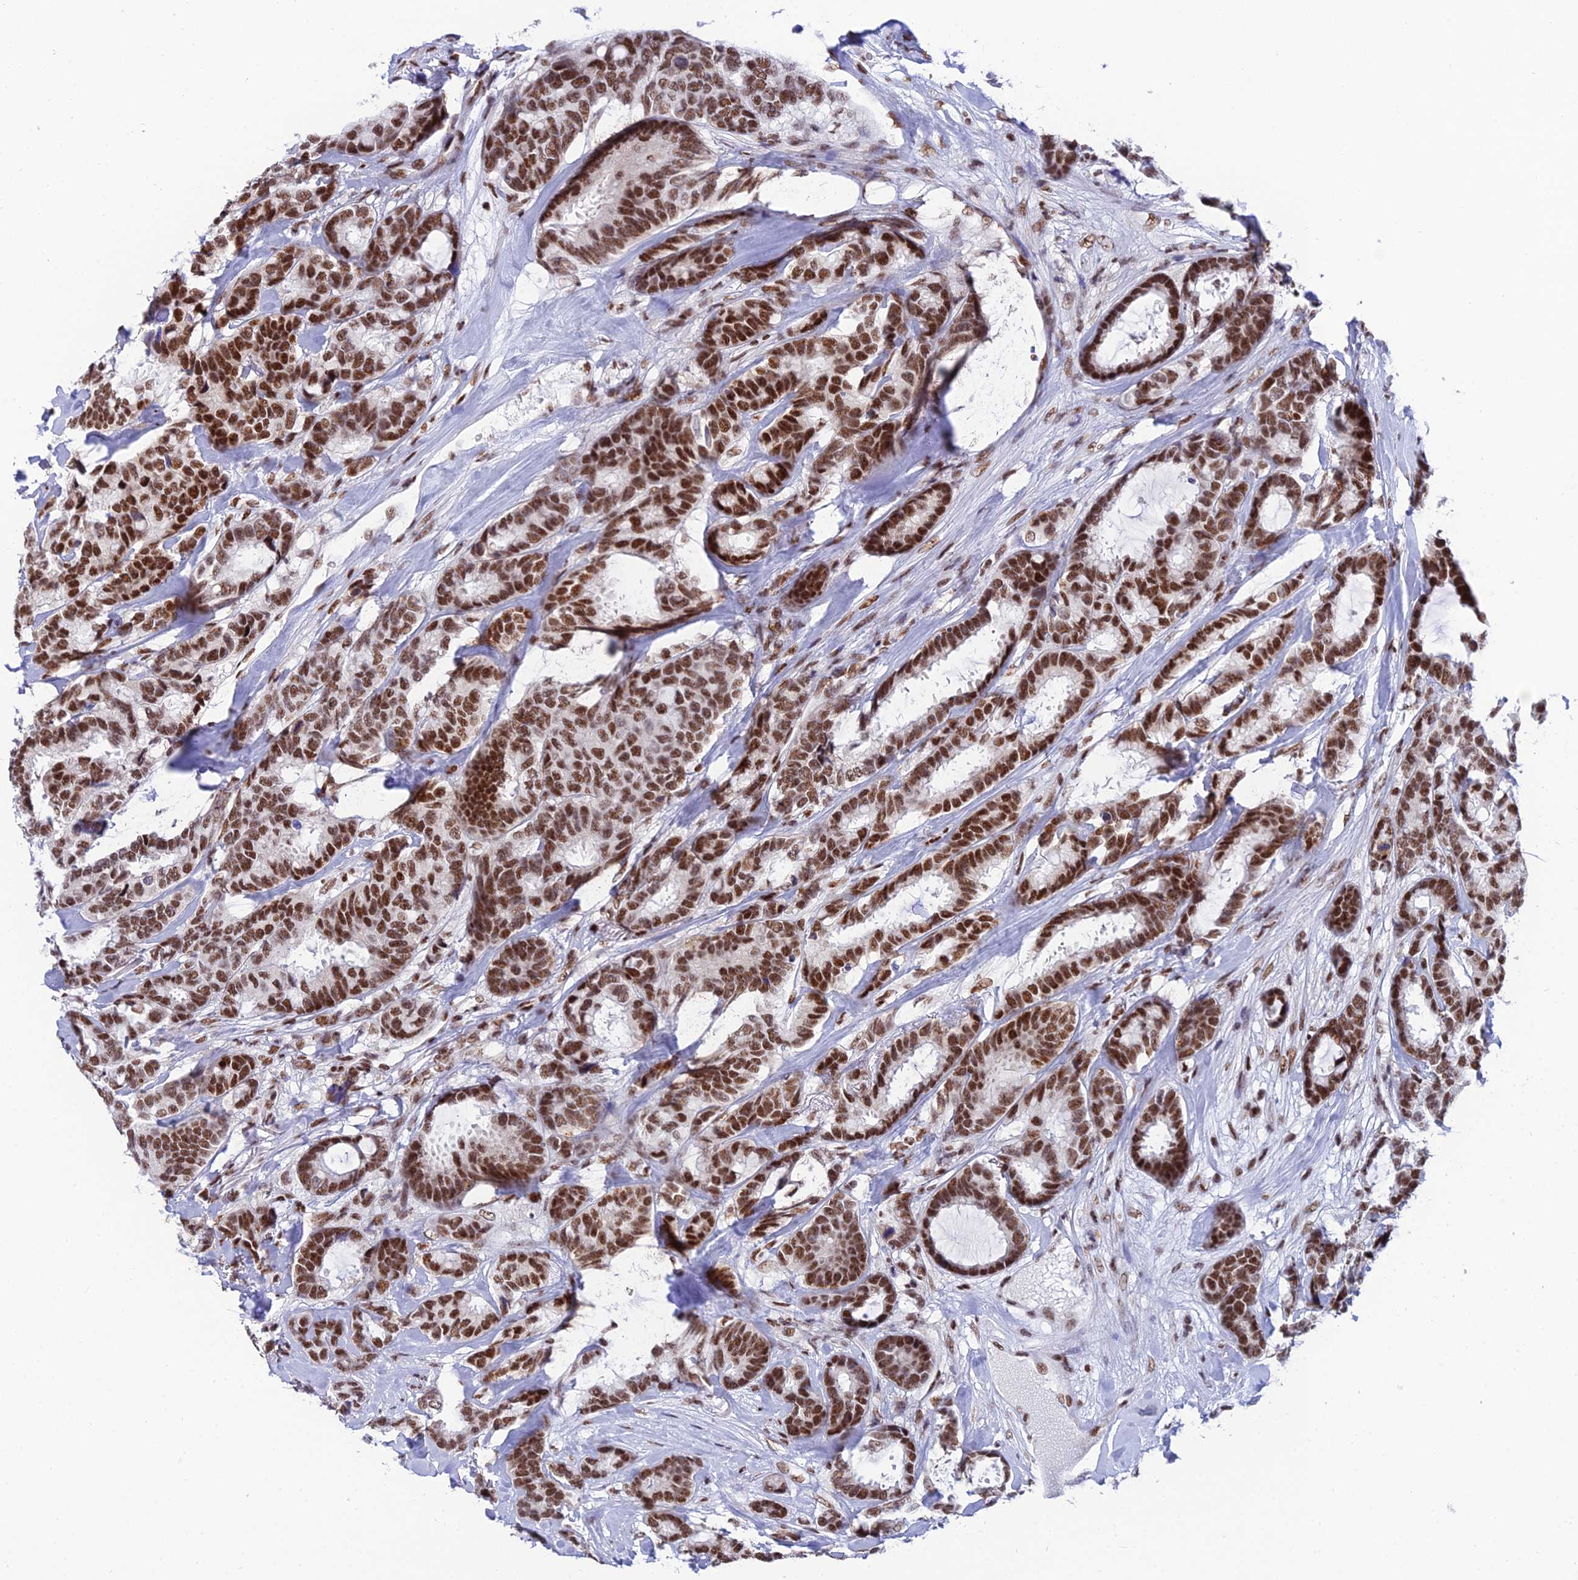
{"staining": {"intensity": "moderate", "quantity": ">75%", "location": "nuclear"}, "tissue": "breast cancer", "cell_type": "Tumor cells", "image_type": "cancer", "snomed": [{"axis": "morphology", "description": "Duct carcinoma"}, {"axis": "topography", "description": "Breast"}], "caption": "Tumor cells demonstrate medium levels of moderate nuclear positivity in about >75% of cells in breast cancer (intraductal carcinoma). (brown staining indicates protein expression, while blue staining denotes nuclei).", "gene": "USP22", "patient": {"sex": "female", "age": 87}}